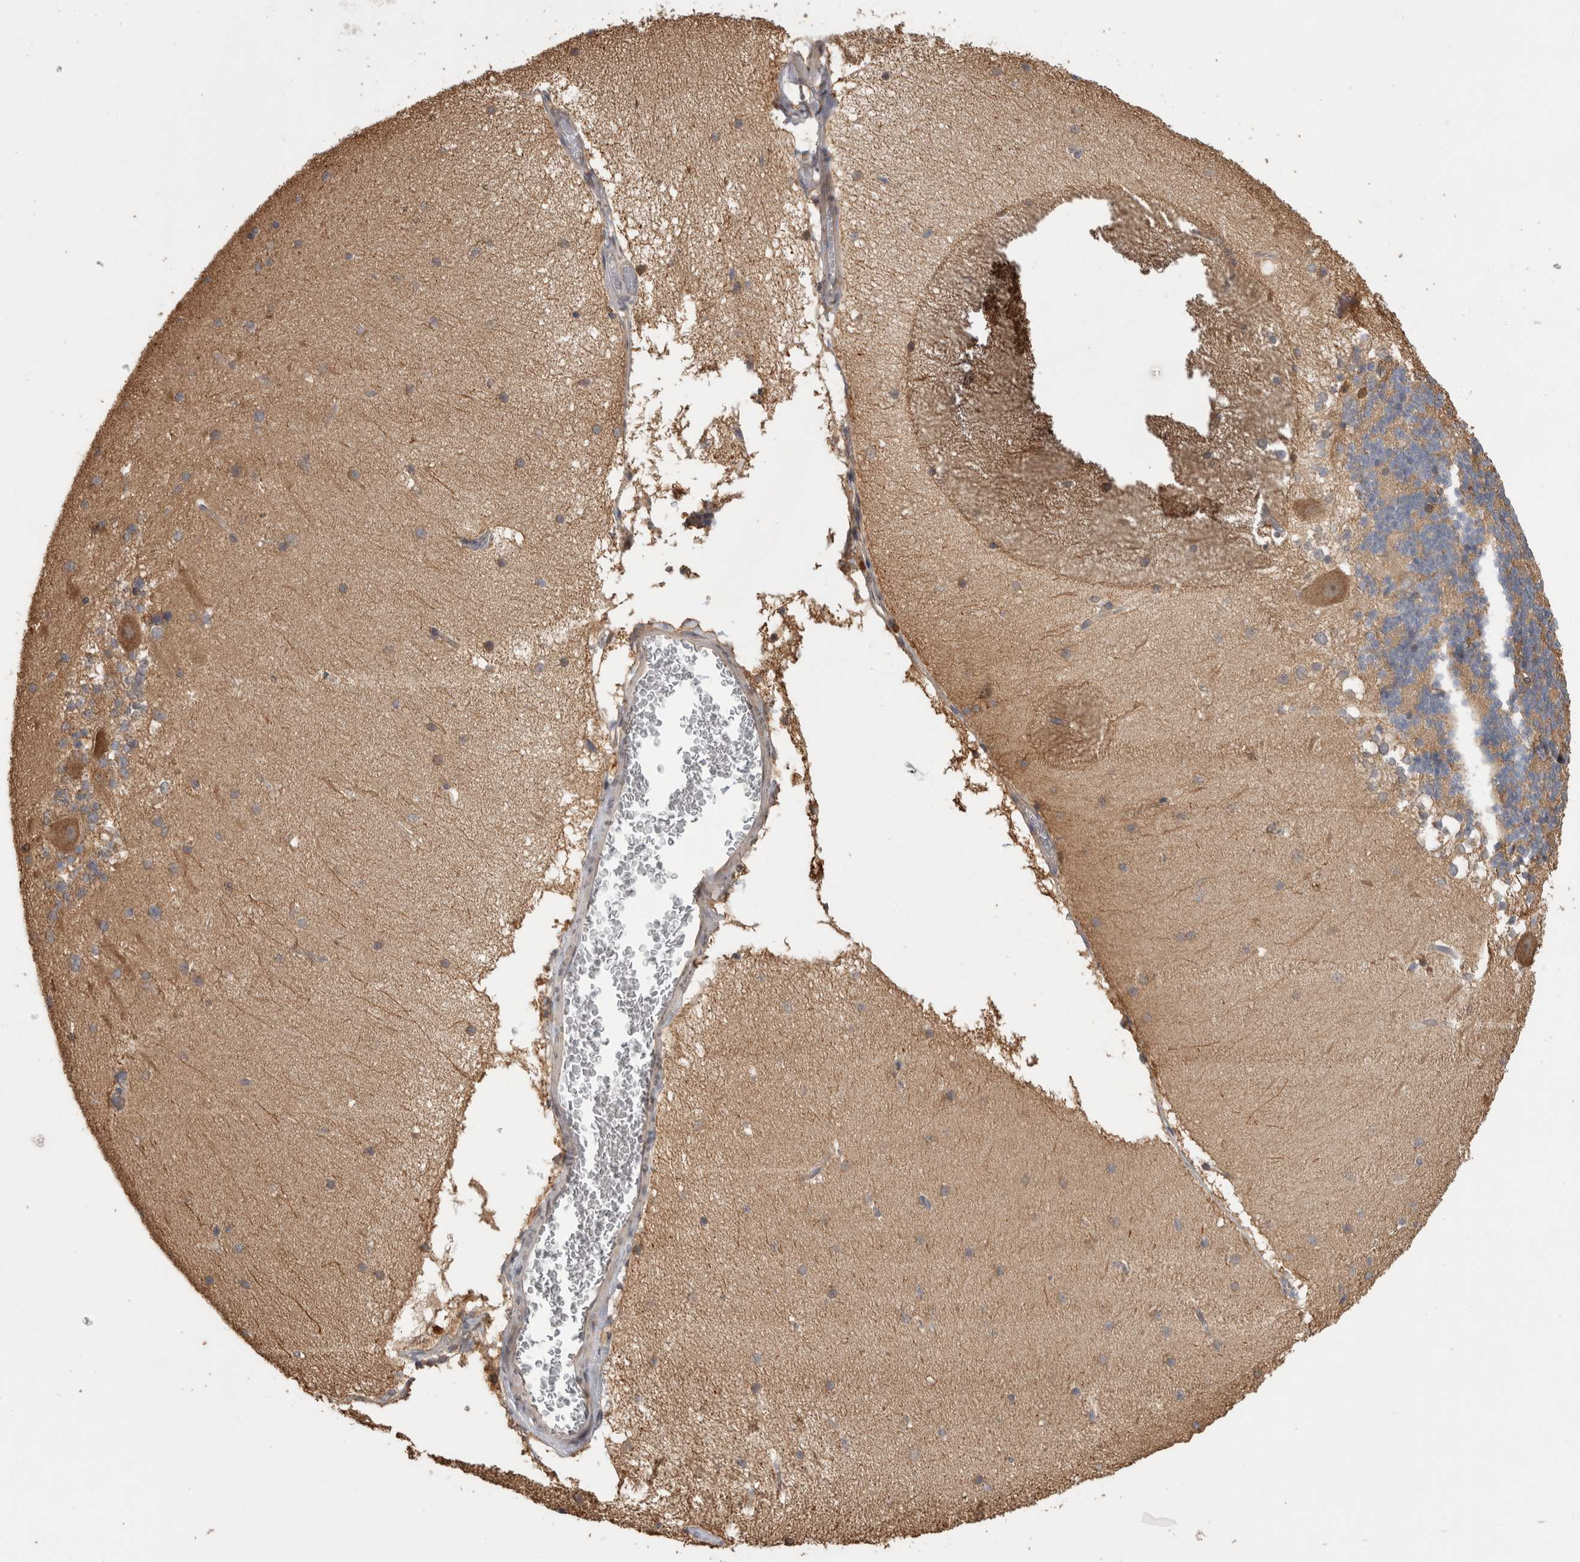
{"staining": {"intensity": "moderate", "quantity": ">75%", "location": "cytoplasmic/membranous"}, "tissue": "cerebellum", "cell_type": "Cells in granular layer", "image_type": "normal", "snomed": [{"axis": "morphology", "description": "Normal tissue, NOS"}, {"axis": "topography", "description": "Cerebellum"}], "caption": "Moderate cytoplasmic/membranous protein expression is identified in approximately >75% of cells in granular layer in cerebellum. The protein is stained brown, and the nuclei are stained in blue (DAB IHC with brightfield microscopy, high magnification).", "gene": "TBCE", "patient": {"sex": "female", "age": 19}}